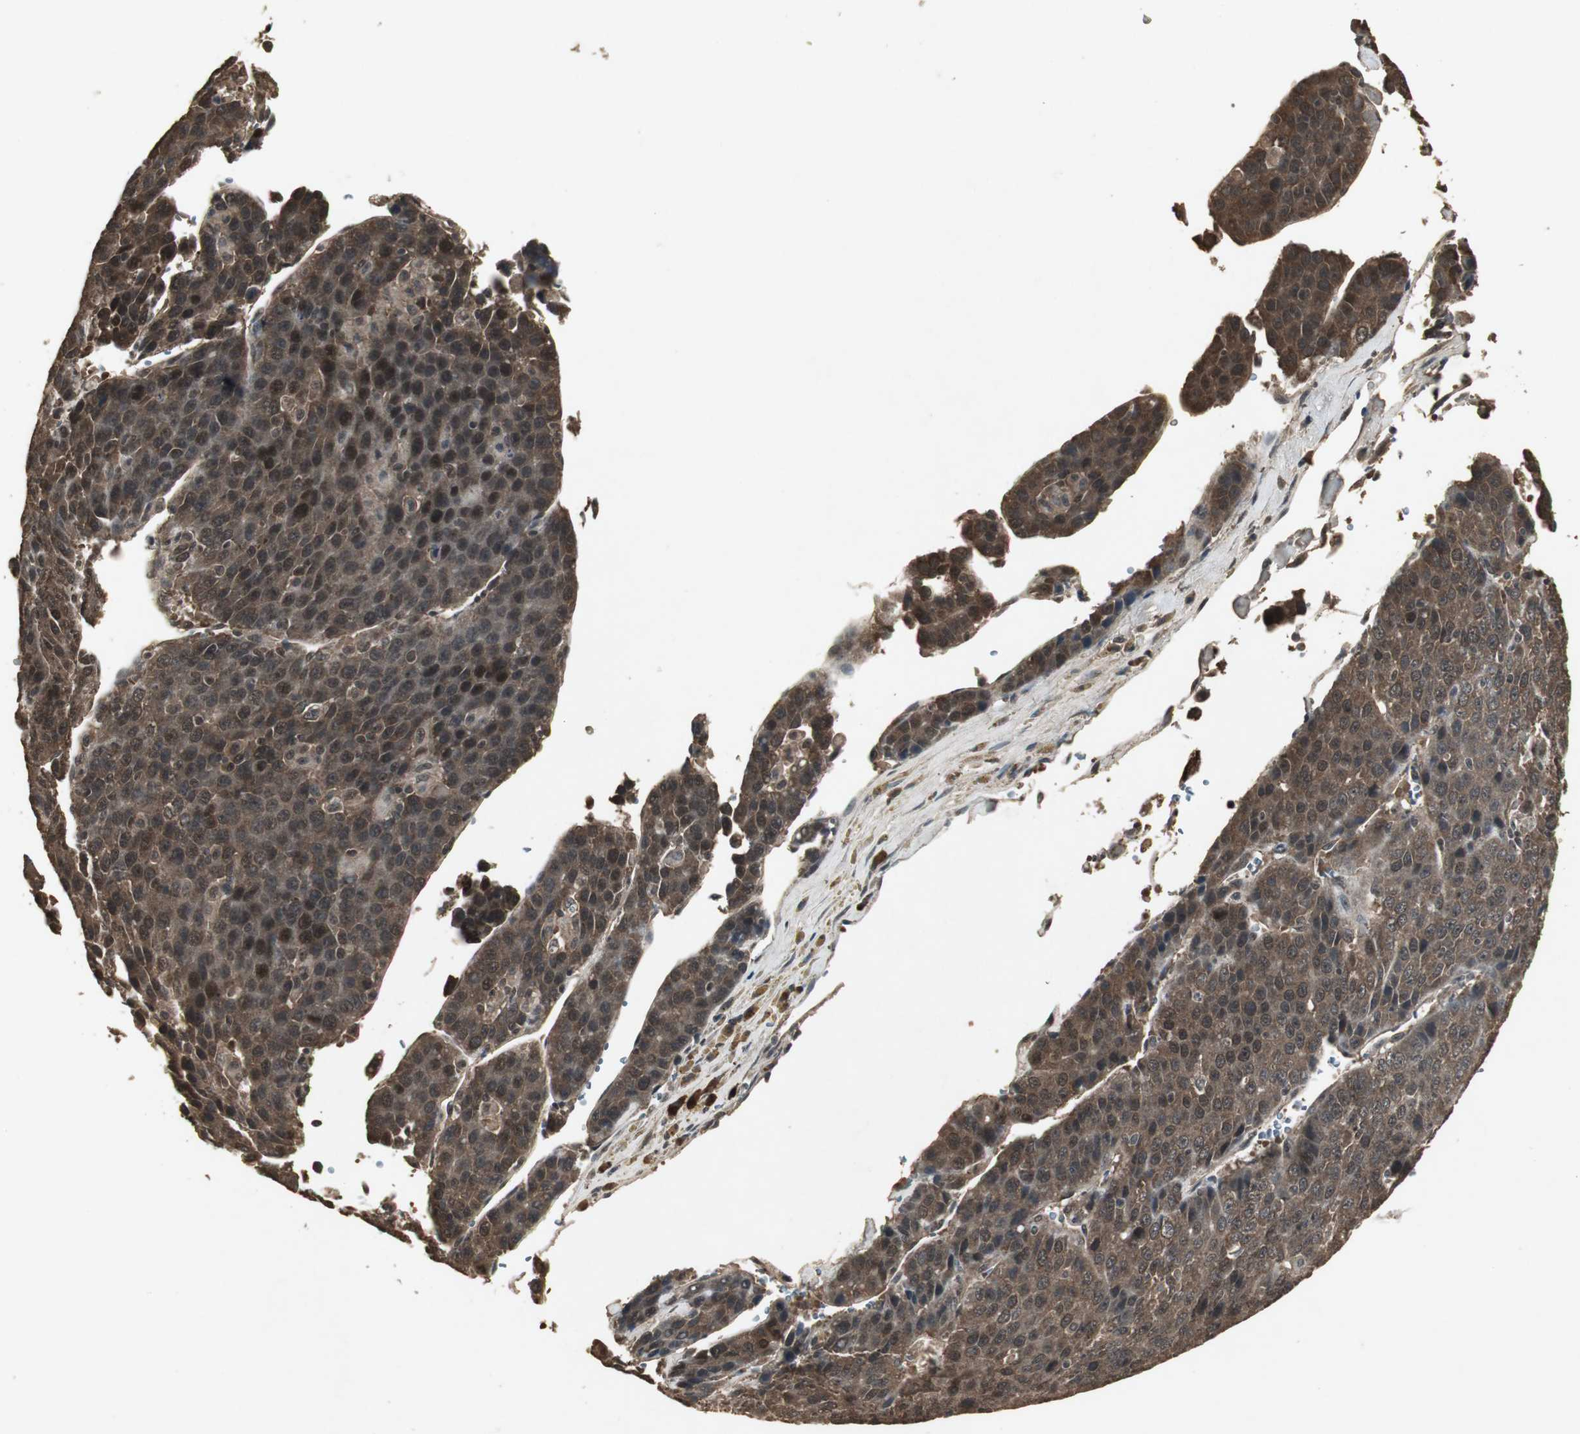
{"staining": {"intensity": "moderate", "quantity": ">75%", "location": "cytoplasmic/membranous,nuclear"}, "tissue": "liver cancer", "cell_type": "Tumor cells", "image_type": "cancer", "snomed": [{"axis": "morphology", "description": "Carcinoma, Hepatocellular, NOS"}, {"axis": "topography", "description": "Liver"}], "caption": "The photomicrograph shows staining of hepatocellular carcinoma (liver), revealing moderate cytoplasmic/membranous and nuclear protein positivity (brown color) within tumor cells. Ihc stains the protein in brown and the nuclei are stained blue.", "gene": "EMX1", "patient": {"sex": "female", "age": 53}}